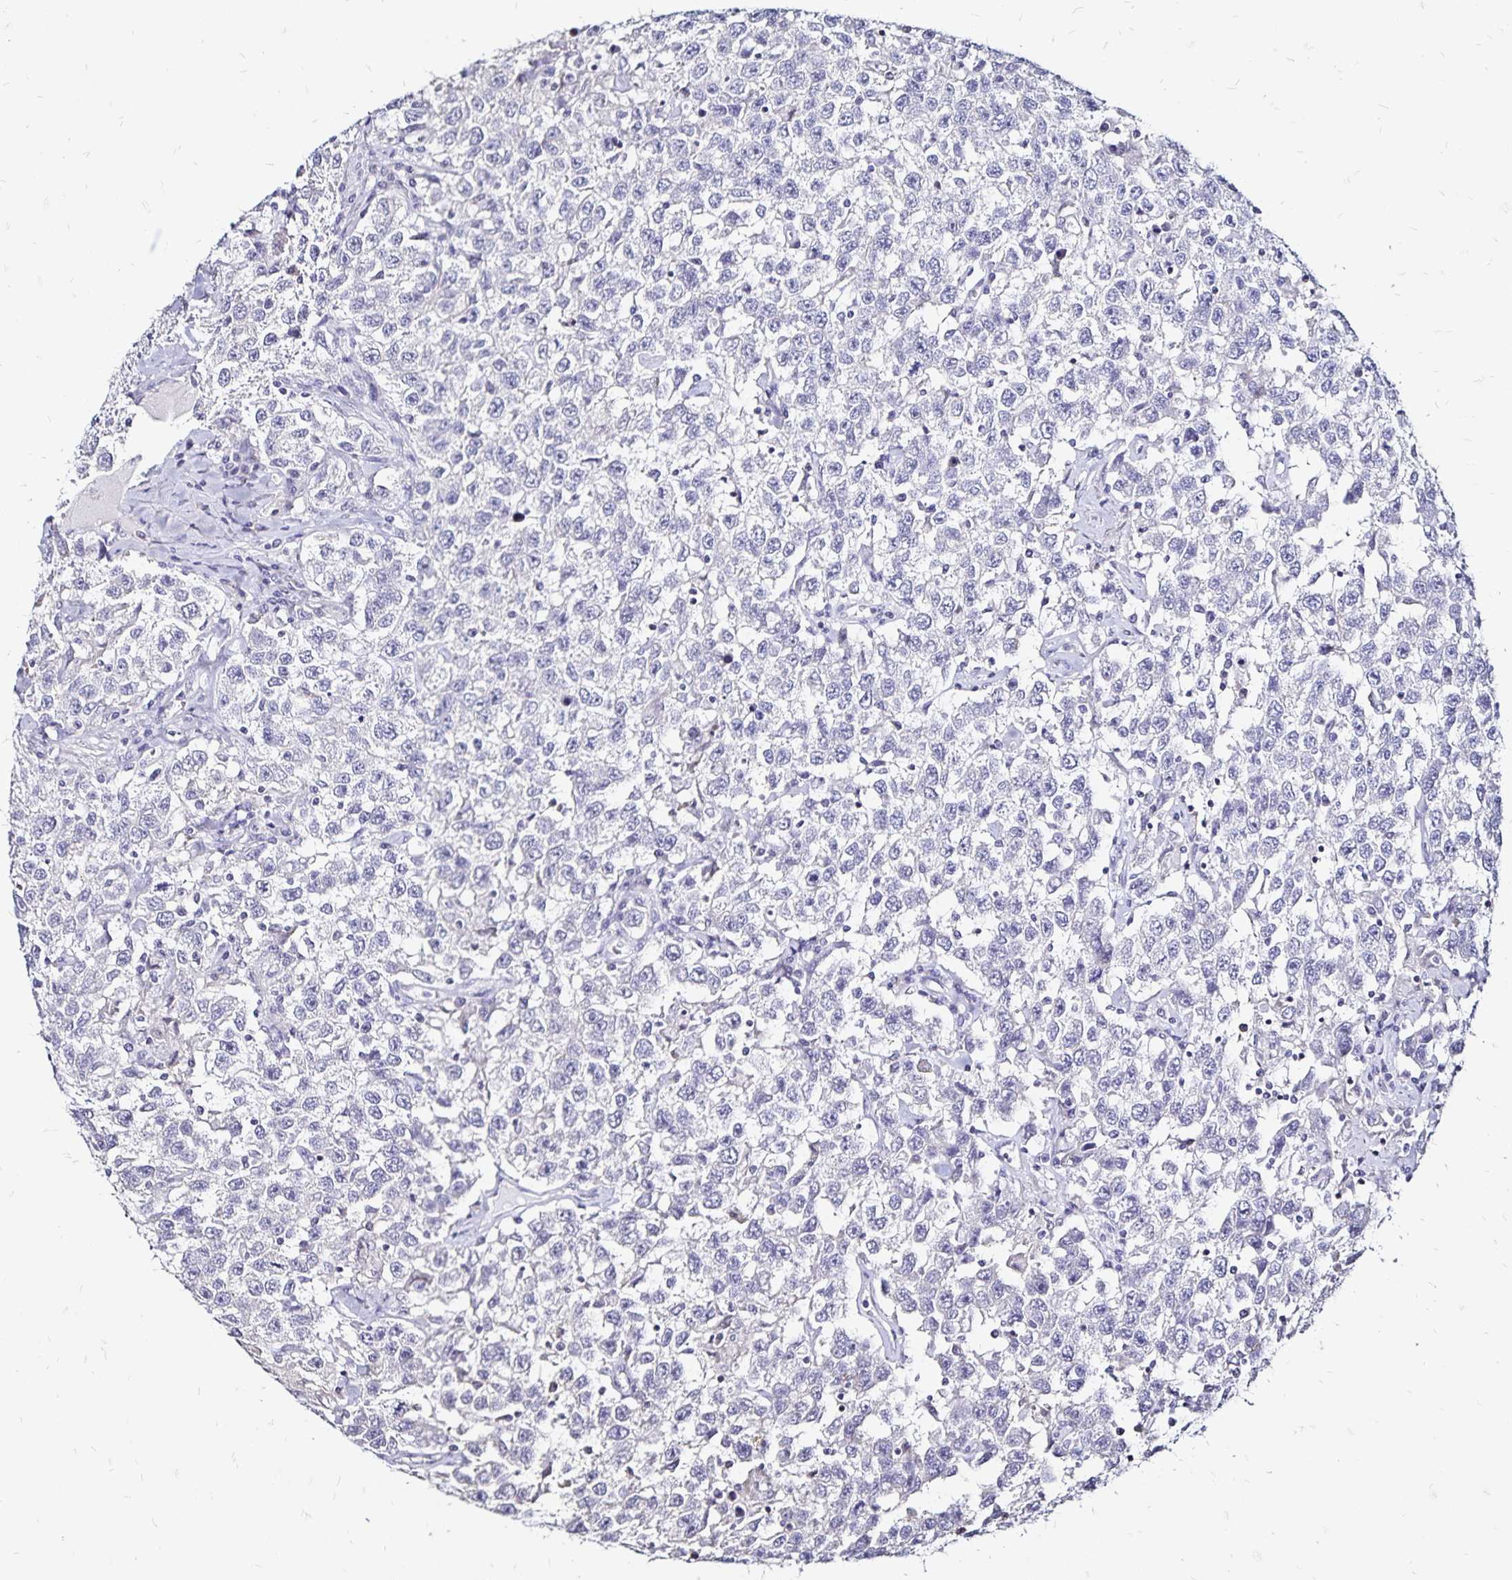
{"staining": {"intensity": "negative", "quantity": "none", "location": "none"}, "tissue": "testis cancer", "cell_type": "Tumor cells", "image_type": "cancer", "snomed": [{"axis": "morphology", "description": "Seminoma, NOS"}, {"axis": "topography", "description": "Testis"}], "caption": "A photomicrograph of seminoma (testis) stained for a protein demonstrates no brown staining in tumor cells.", "gene": "SLC5A1", "patient": {"sex": "male", "age": 41}}